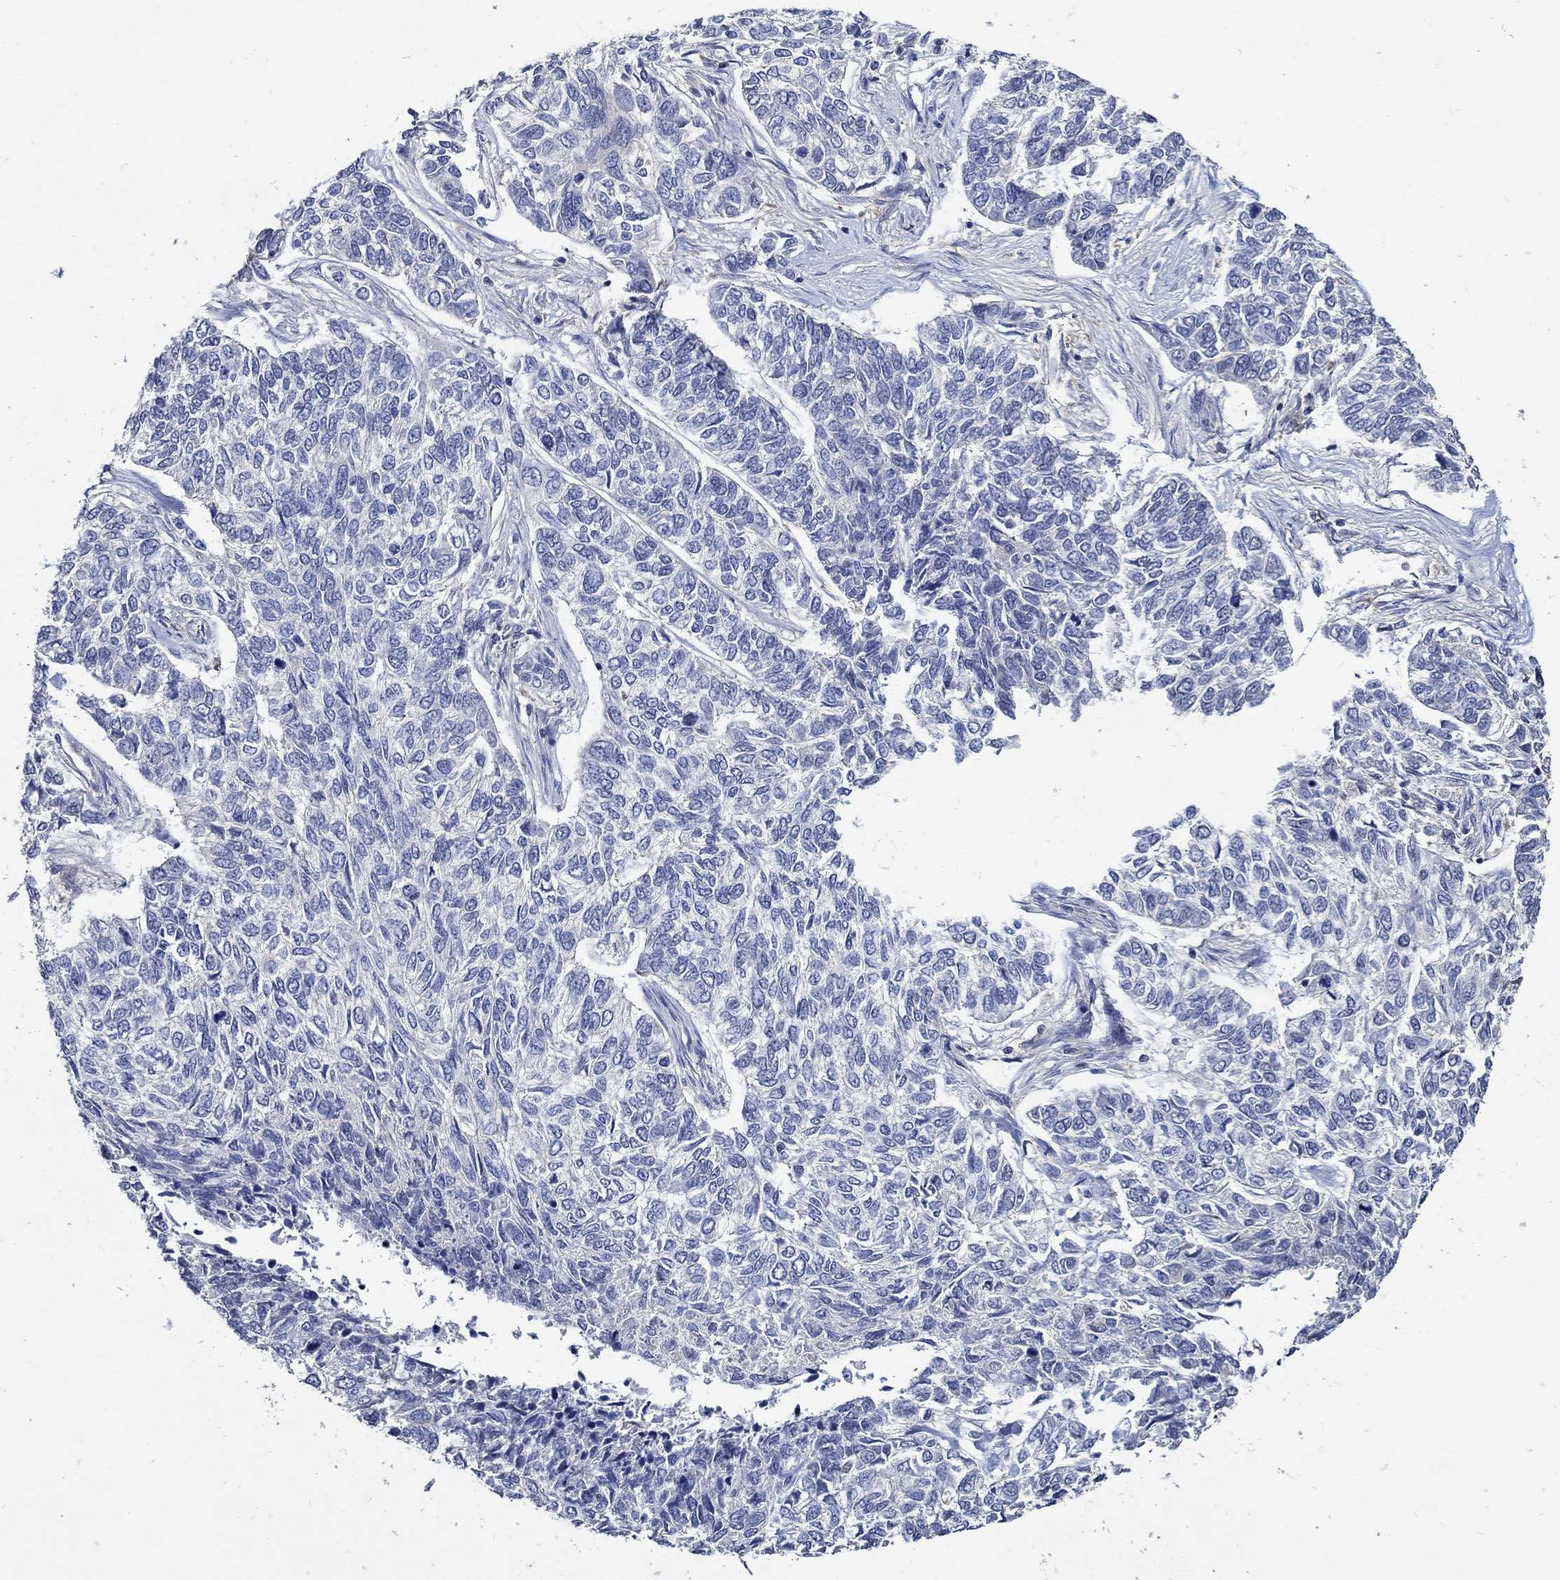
{"staining": {"intensity": "negative", "quantity": "none", "location": "none"}, "tissue": "skin cancer", "cell_type": "Tumor cells", "image_type": "cancer", "snomed": [{"axis": "morphology", "description": "Basal cell carcinoma"}, {"axis": "topography", "description": "Skin"}], "caption": "This image is of skin basal cell carcinoma stained with immunohistochemistry (IHC) to label a protein in brown with the nuclei are counter-stained blue. There is no staining in tumor cells.", "gene": "MTHFR", "patient": {"sex": "female", "age": 65}}